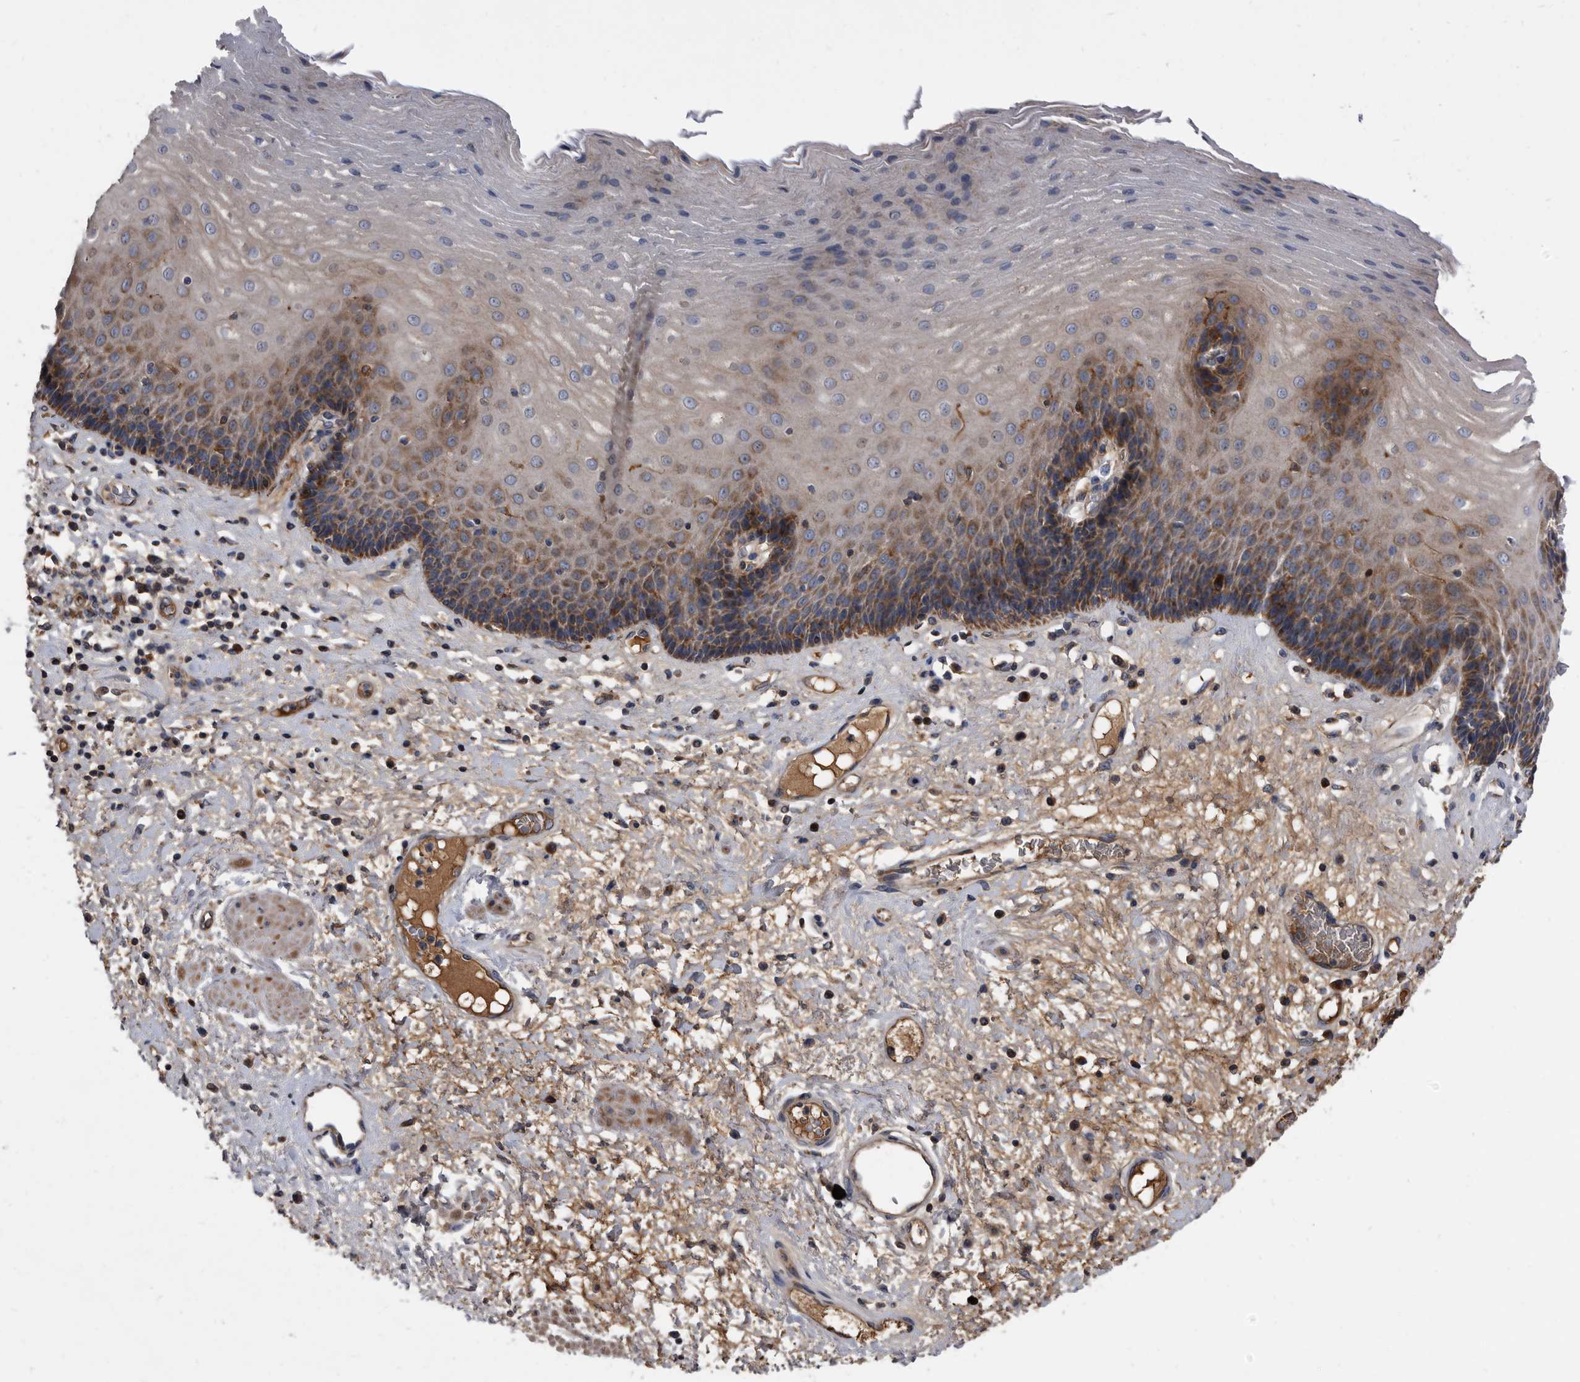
{"staining": {"intensity": "weak", "quantity": "25%-75%", "location": "cytoplasmic/membranous"}, "tissue": "esophagus", "cell_type": "Squamous epithelial cells", "image_type": "normal", "snomed": [{"axis": "morphology", "description": "Normal tissue, NOS"}, {"axis": "morphology", "description": "Adenocarcinoma, NOS"}, {"axis": "topography", "description": "Esophagus"}], "caption": "This photomicrograph shows immunohistochemistry (IHC) staining of unremarkable human esophagus, with low weak cytoplasmic/membranous expression in about 25%-75% of squamous epithelial cells.", "gene": "DTNBP1", "patient": {"sex": "male", "age": 62}}